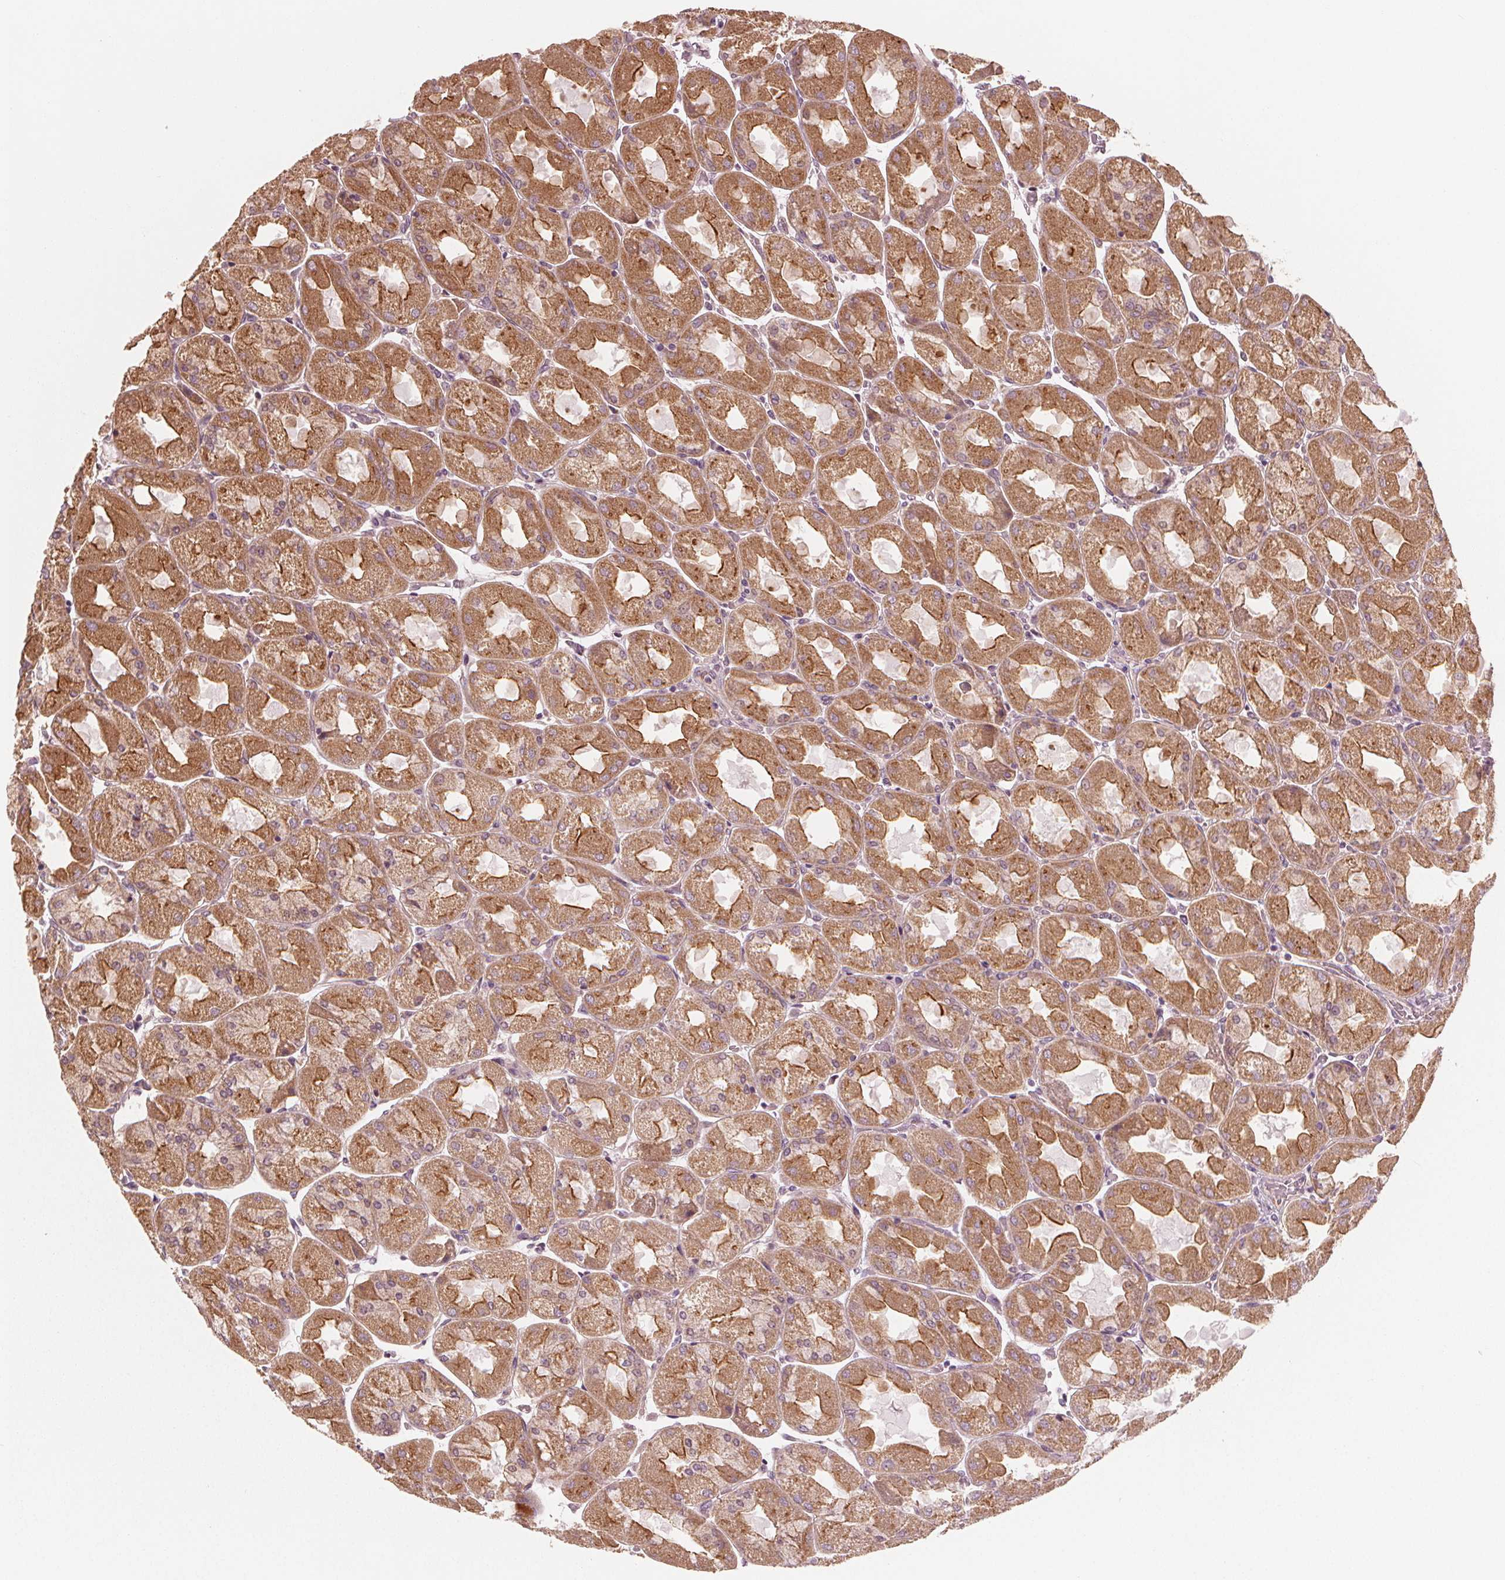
{"staining": {"intensity": "moderate", "quantity": ">75%", "location": "cytoplasmic/membranous"}, "tissue": "stomach", "cell_type": "Glandular cells", "image_type": "normal", "snomed": [{"axis": "morphology", "description": "Normal tissue, NOS"}, {"axis": "topography", "description": "Stomach"}], "caption": "Immunohistochemistry (DAB (3,3'-diaminobenzidine)) staining of unremarkable stomach reveals moderate cytoplasmic/membranous protein expression in about >75% of glandular cells. Immunohistochemistry (ihc) stains the protein in brown and the nuclei are stained blue.", "gene": "CLBA1", "patient": {"sex": "female", "age": 61}}